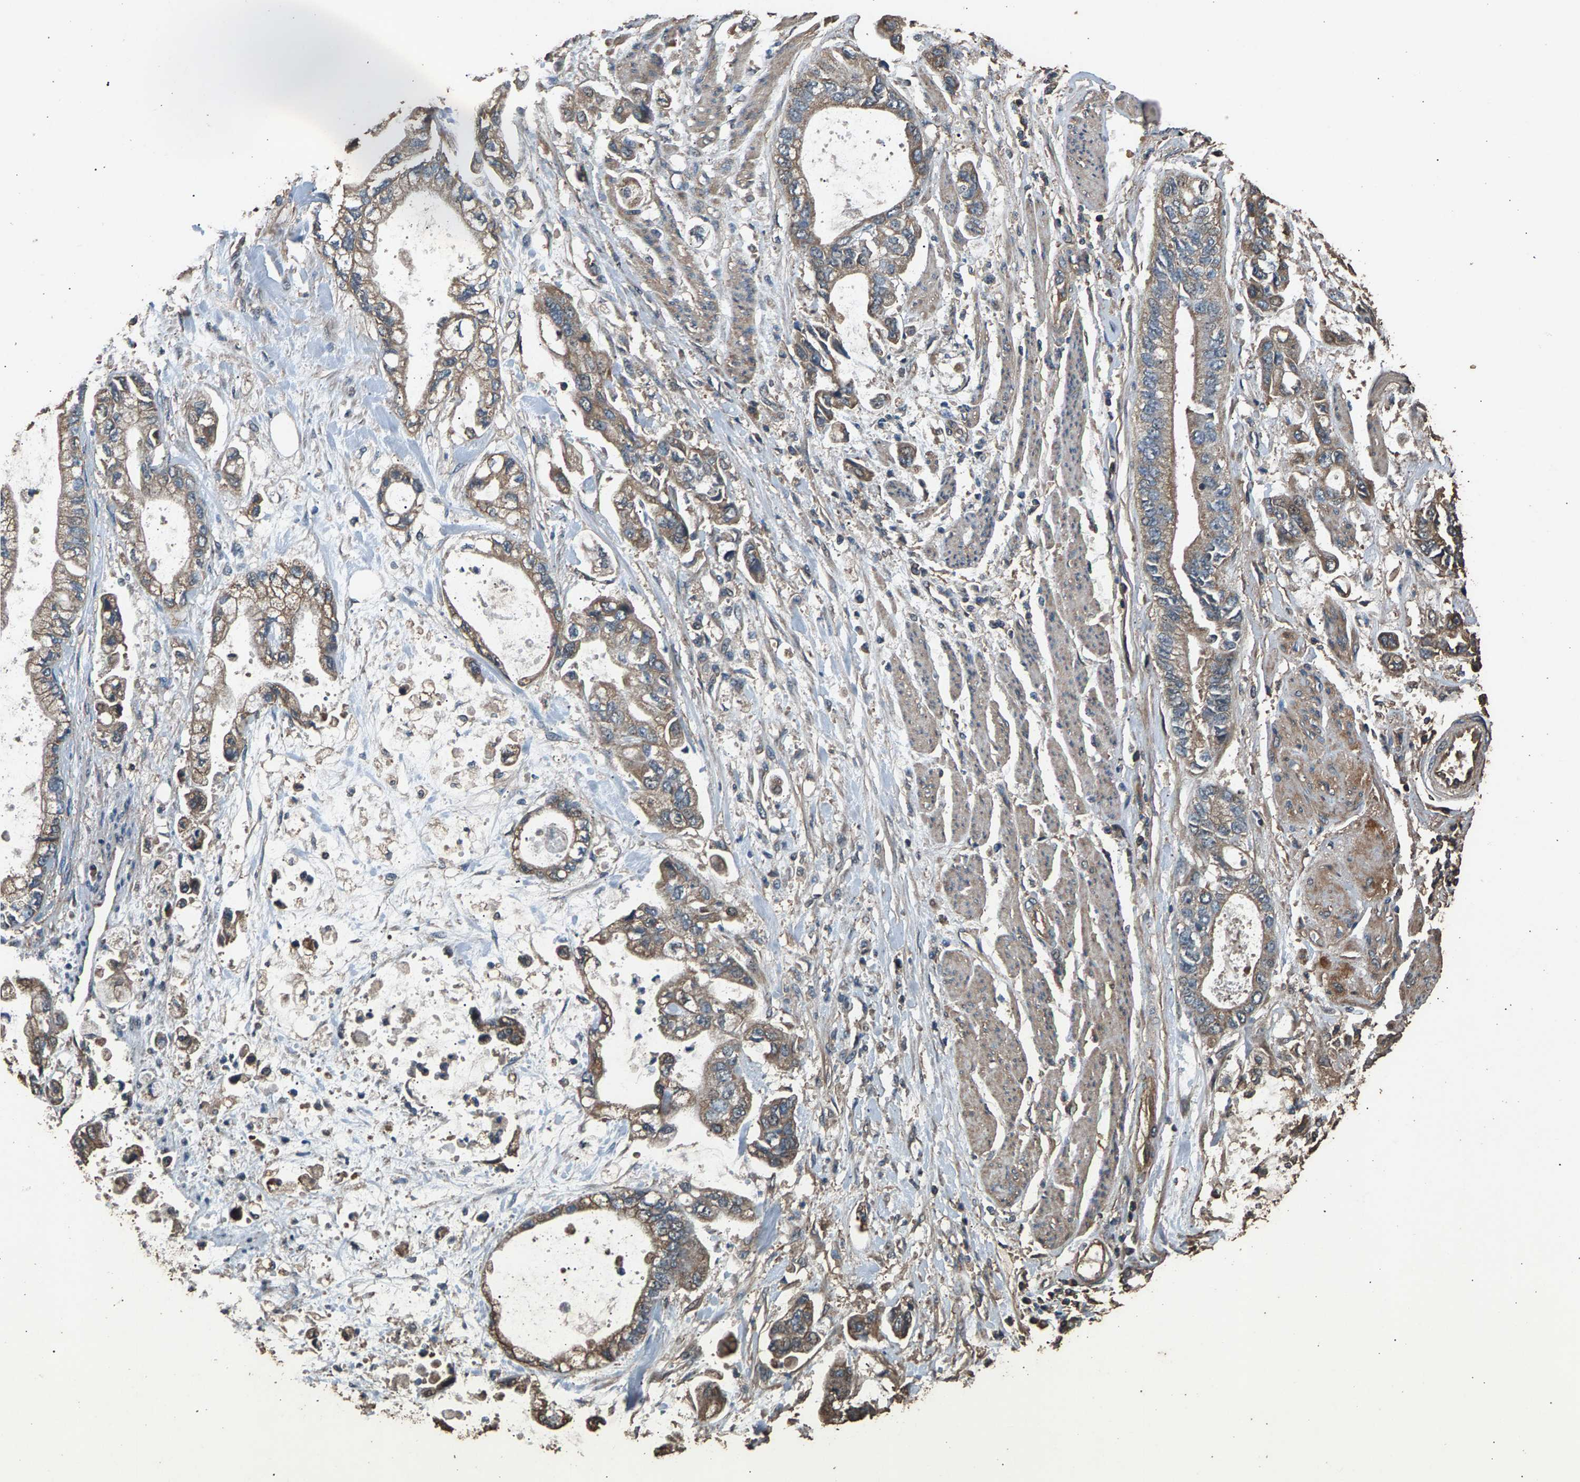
{"staining": {"intensity": "weak", "quantity": ">75%", "location": "cytoplasmic/membranous"}, "tissue": "stomach cancer", "cell_type": "Tumor cells", "image_type": "cancer", "snomed": [{"axis": "morphology", "description": "Normal tissue, NOS"}, {"axis": "morphology", "description": "Adenocarcinoma, NOS"}, {"axis": "topography", "description": "Stomach"}], "caption": "The immunohistochemical stain shows weak cytoplasmic/membranous expression in tumor cells of stomach cancer tissue.", "gene": "MRPL27", "patient": {"sex": "male", "age": 62}}